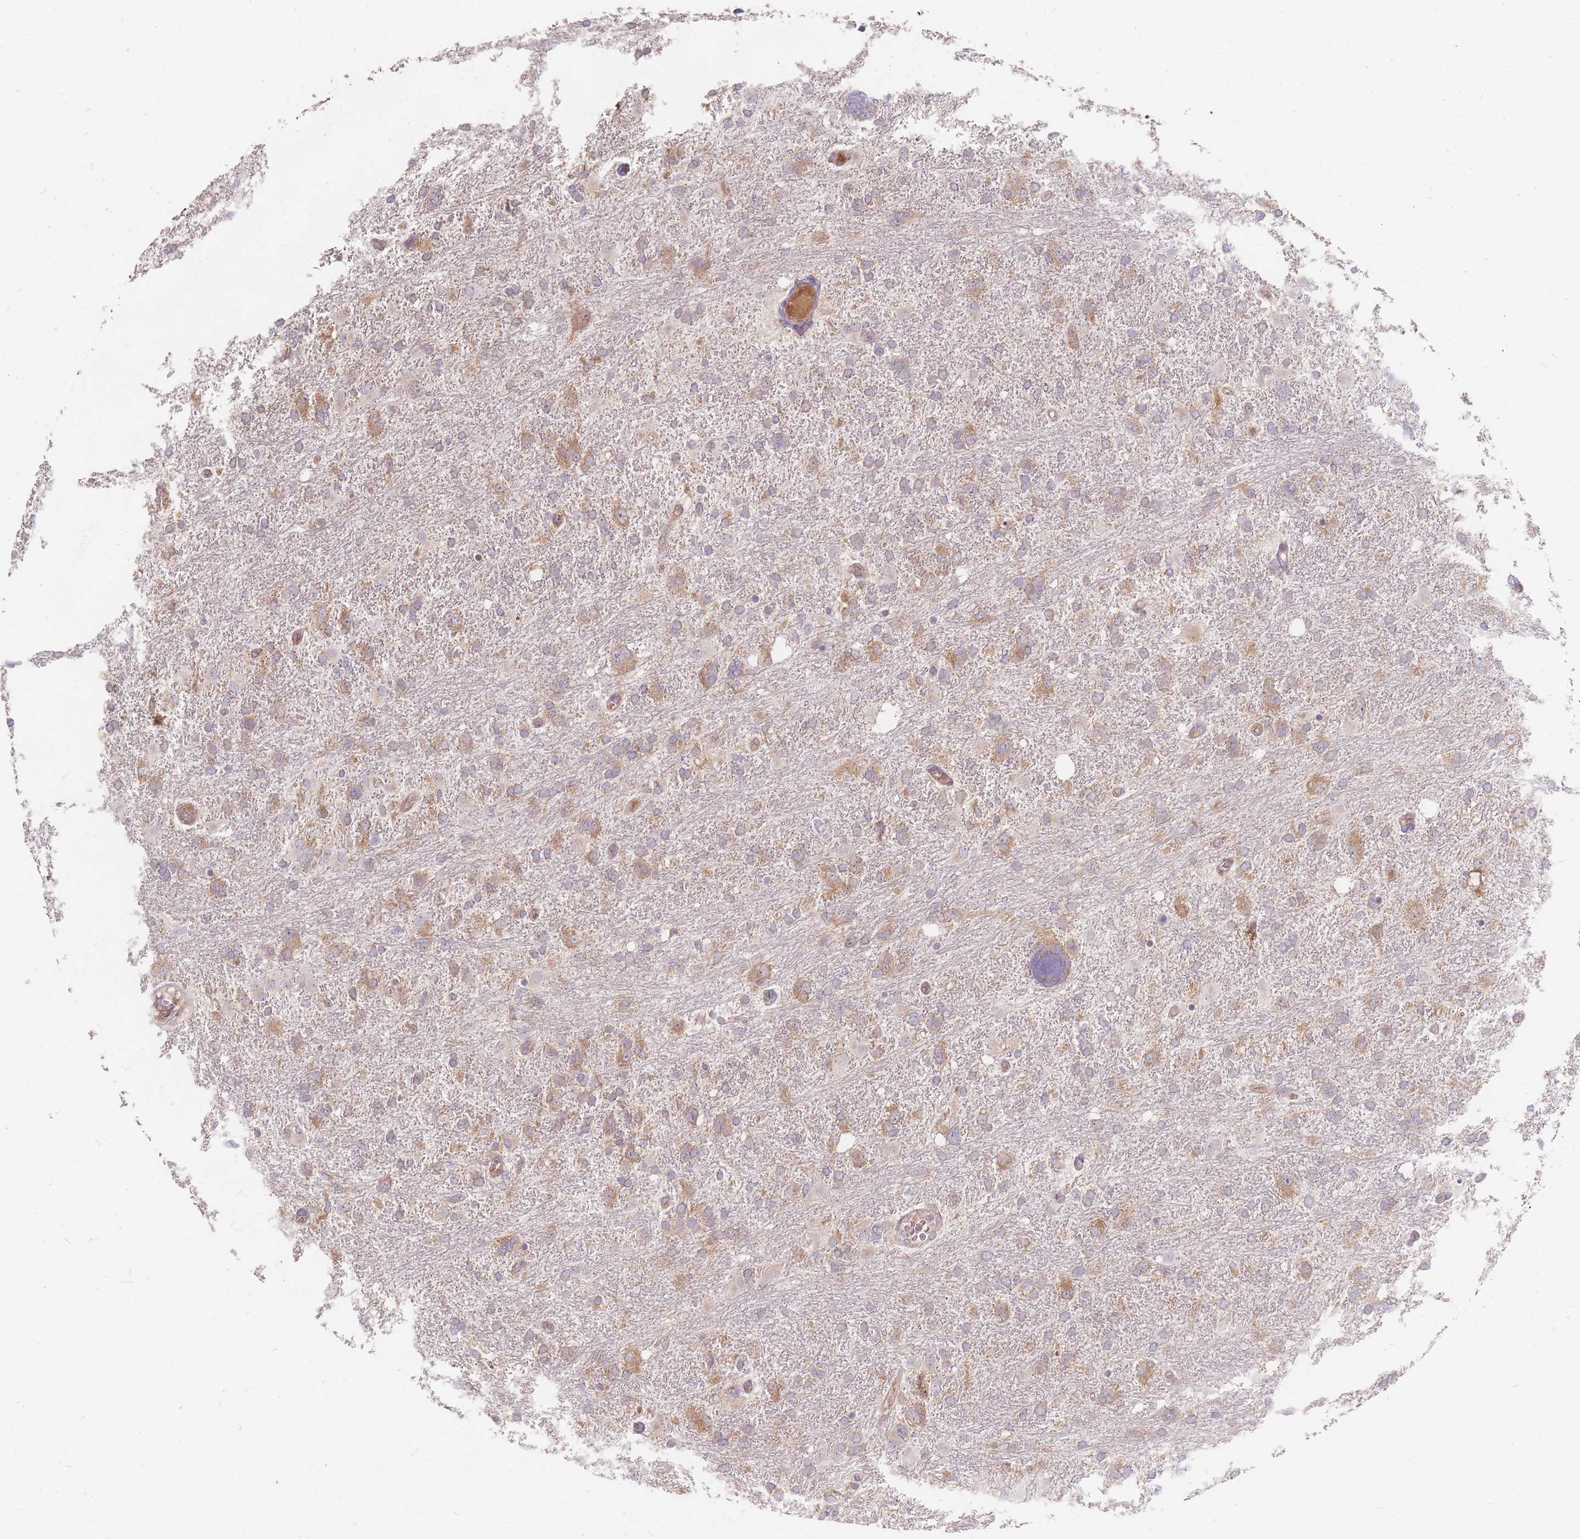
{"staining": {"intensity": "moderate", "quantity": "25%-75%", "location": "cytoplasmic/membranous"}, "tissue": "glioma", "cell_type": "Tumor cells", "image_type": "cancer", "snomed": [{"axis": "morphology", "description": "Glioma, malignant, High grade"}, {"axis": "topography", "description": "Brain"}], "caption": "This image demonstrates immunohistochemistry (IHC) staining of malignant glioma (high-grade), with medium moderate cytoplasmic/membranous positivity in about 25%-75% of tumor cells.", "gene": "SMIM14", "patient": {"sex": "male", "age": 61}}